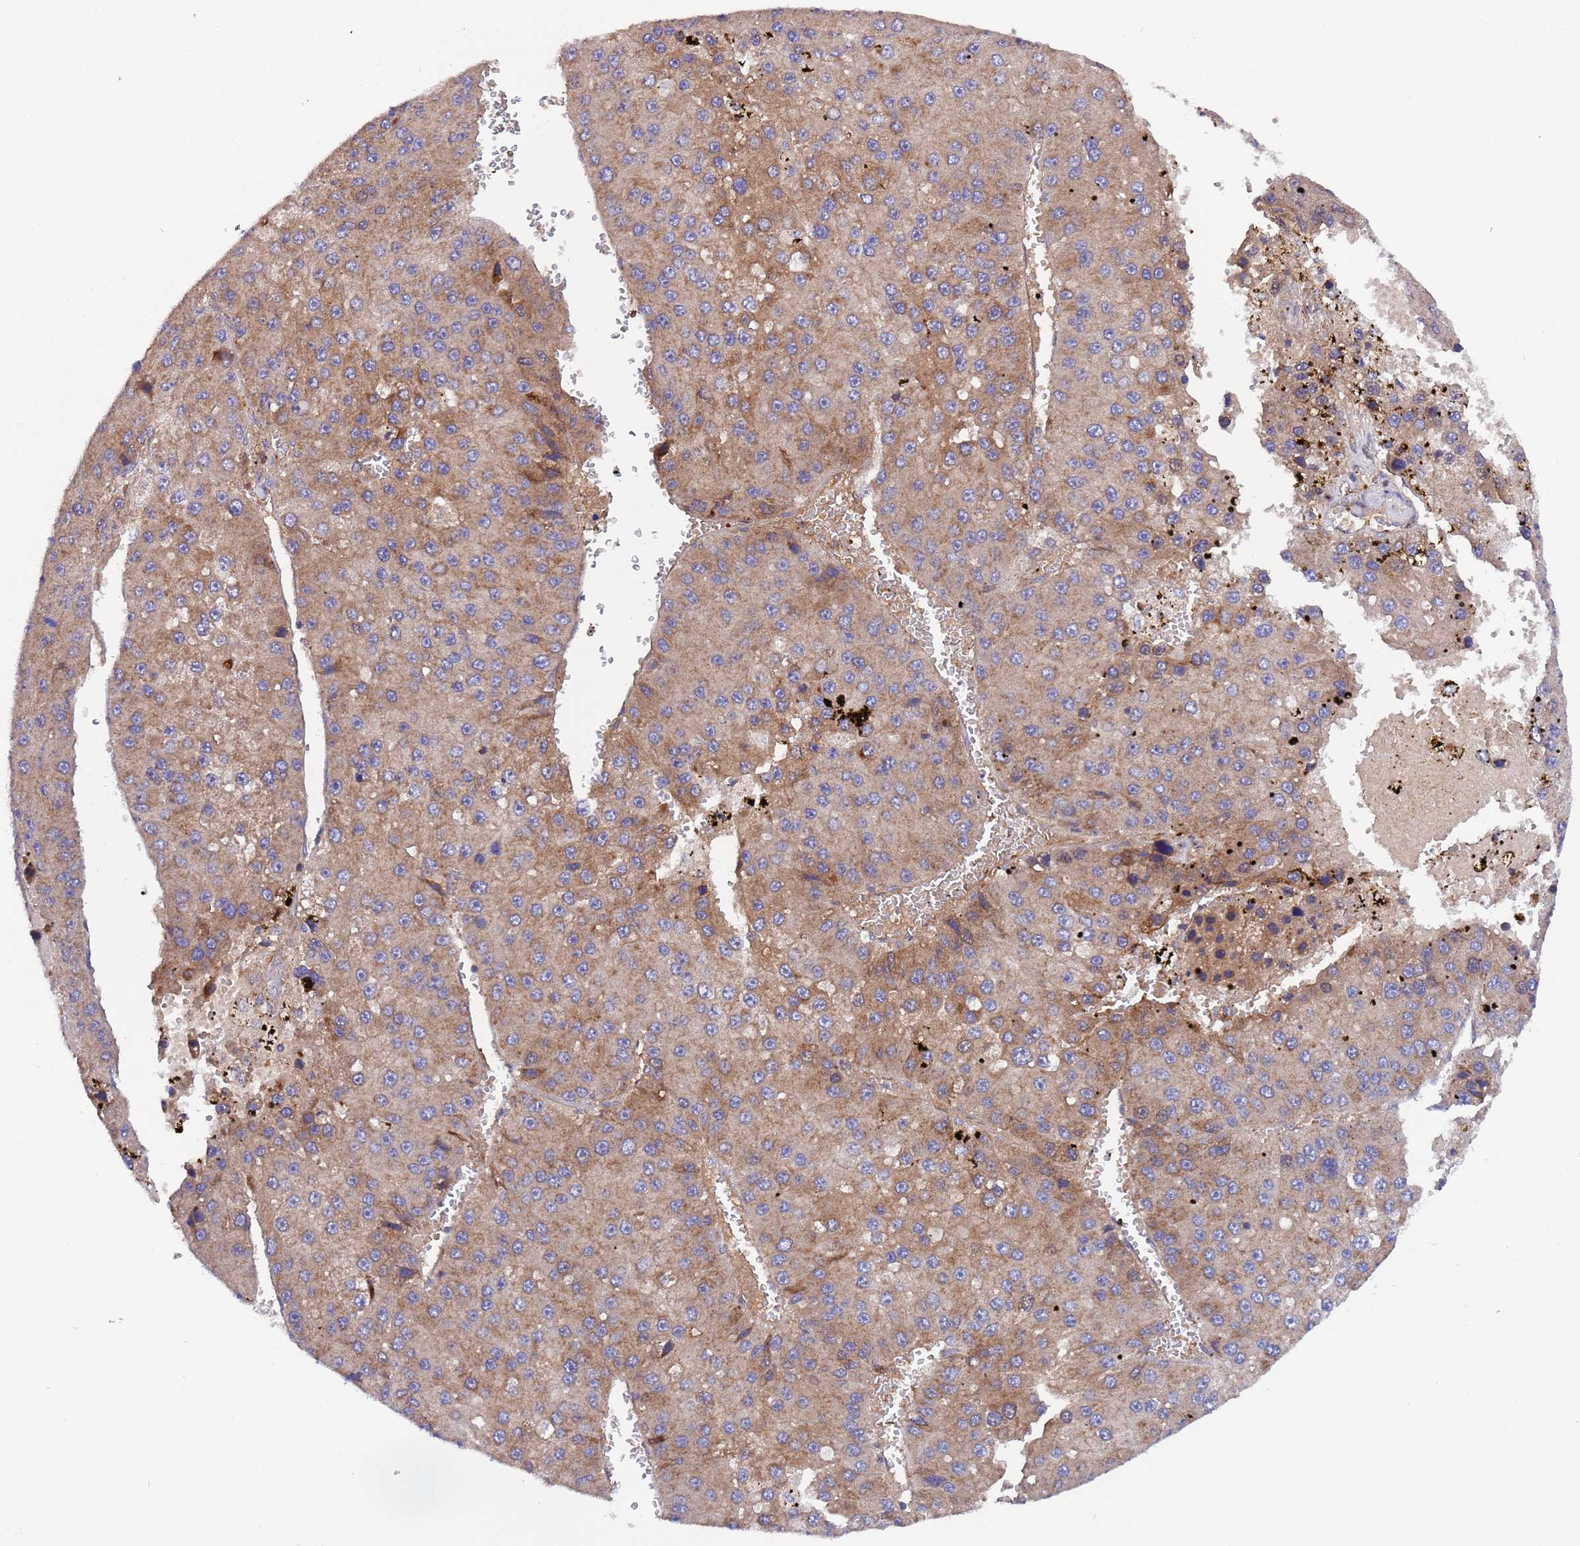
{"staining": {"intensity": "weak", "quantity": "25%-75%", "location": "cytoplasmic/membranous"}, "tissue": "liver cancer", "cell_type": "Tumor cells", "image_type": "cancer", "snomed": [{"axis": "morphology", "description": "Carcinoma, Hepatocellular, NOS"}, {"axis": "topography", "description": "Liver"}], "caption": "Protein expression analysis of hepatocellular carcinoma (liver) demonstrates weak cytoplasmic/membranous expression in approximately 25%-75% of tumor cells.", "gene": "PARP16", "patient": {"sex": "female", "age": 73}}